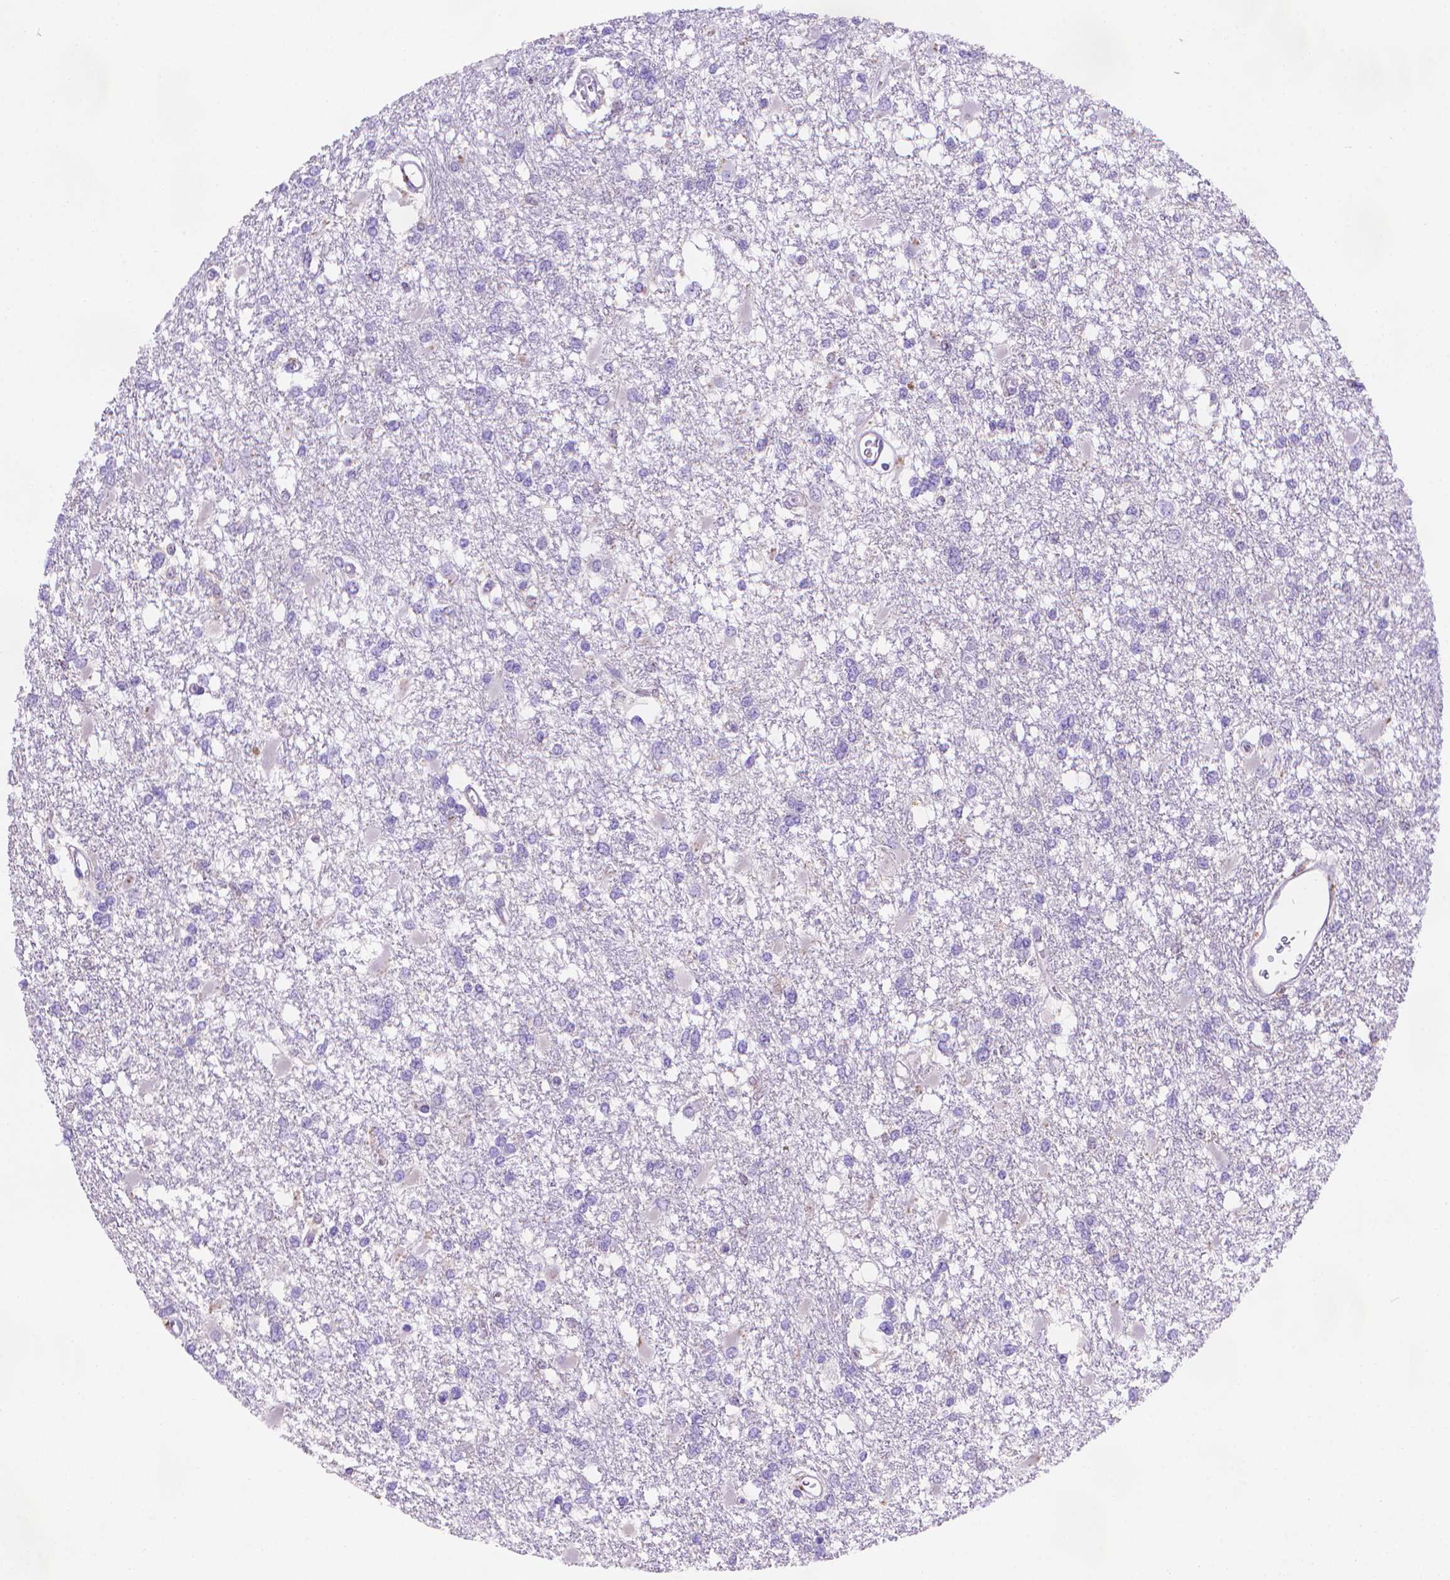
{"staining": {"intensity": "negative", "quantity": "none", "location": "none"}, "tissue": "glioma", "cell_type": "Tumor cells", "image_type": "cancer", "snomed": [{"axis": "morphology", "description": "Glioma, malignant, High grade"}, {"axis": "topography", "description": "Cerebral cortex"}], "caption": "DAB immunohistochemical staining of malignant high-grade glioma reveals no significant positivity in tumor cells.", "gene": "FGD2", "patient": {"sex": "male", "age": 79}}